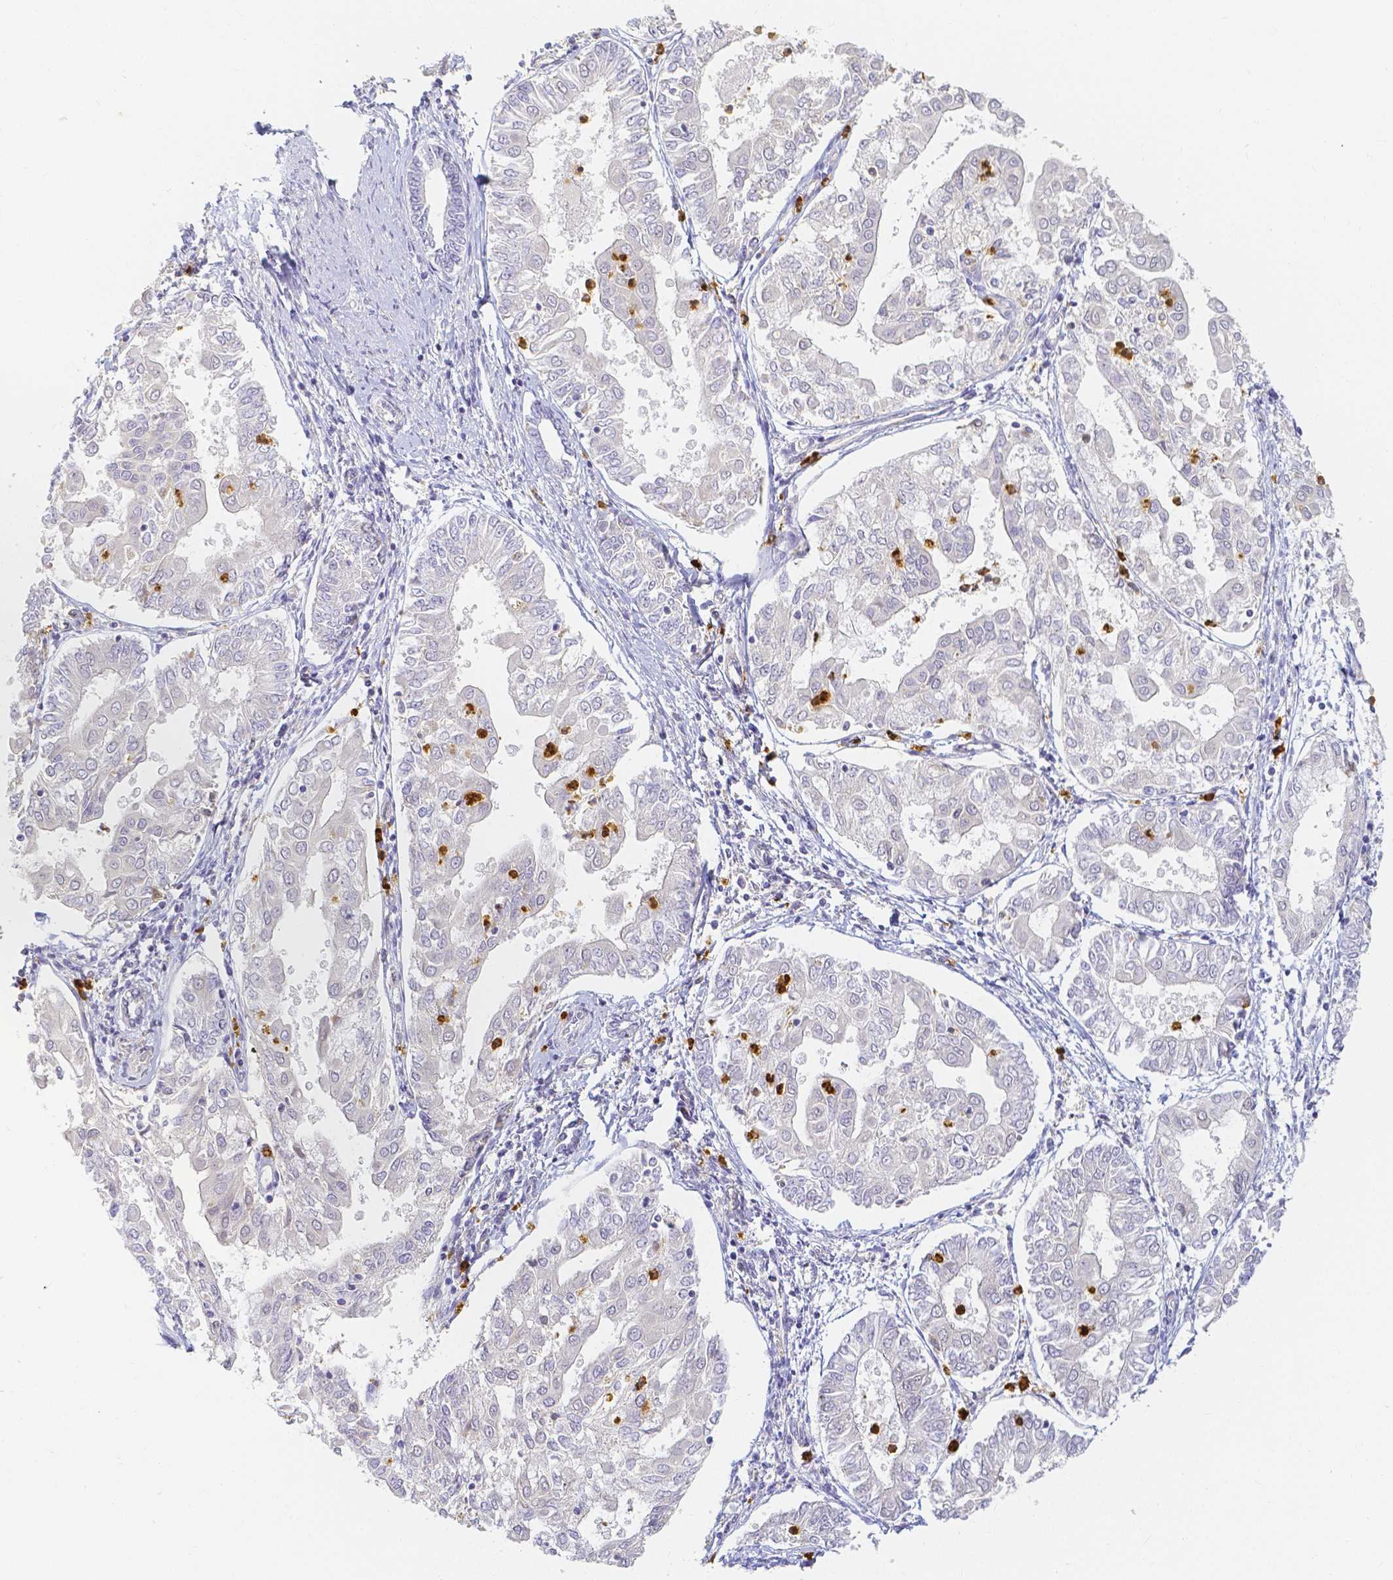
{"staining": {"intensity": "negative", "quantity": "none", "location": "none"}, "tissue": "endometrial cancer", "cell_type": "Tumor cells", "image_type": "cancer", "snomed": [{"axis": "morphology", "description": "Adenocarcinoma, NOS"}, {"axis": "topography", "description": "Endometrium"}], "caption": "DAB (3,3'-diaminobenzidine) immunohistochemical staining of human endometrial cancer (adenocarcinoma) exhibits no significant positivity in tumor cells. The staining is performed using DAB (3,3'-diaminobenzidine) brown chromogen with nuclei counter-stained in using hematoxylin.", "gene": "KCNH1", "patient": {"sex": "female", "age": 68}}